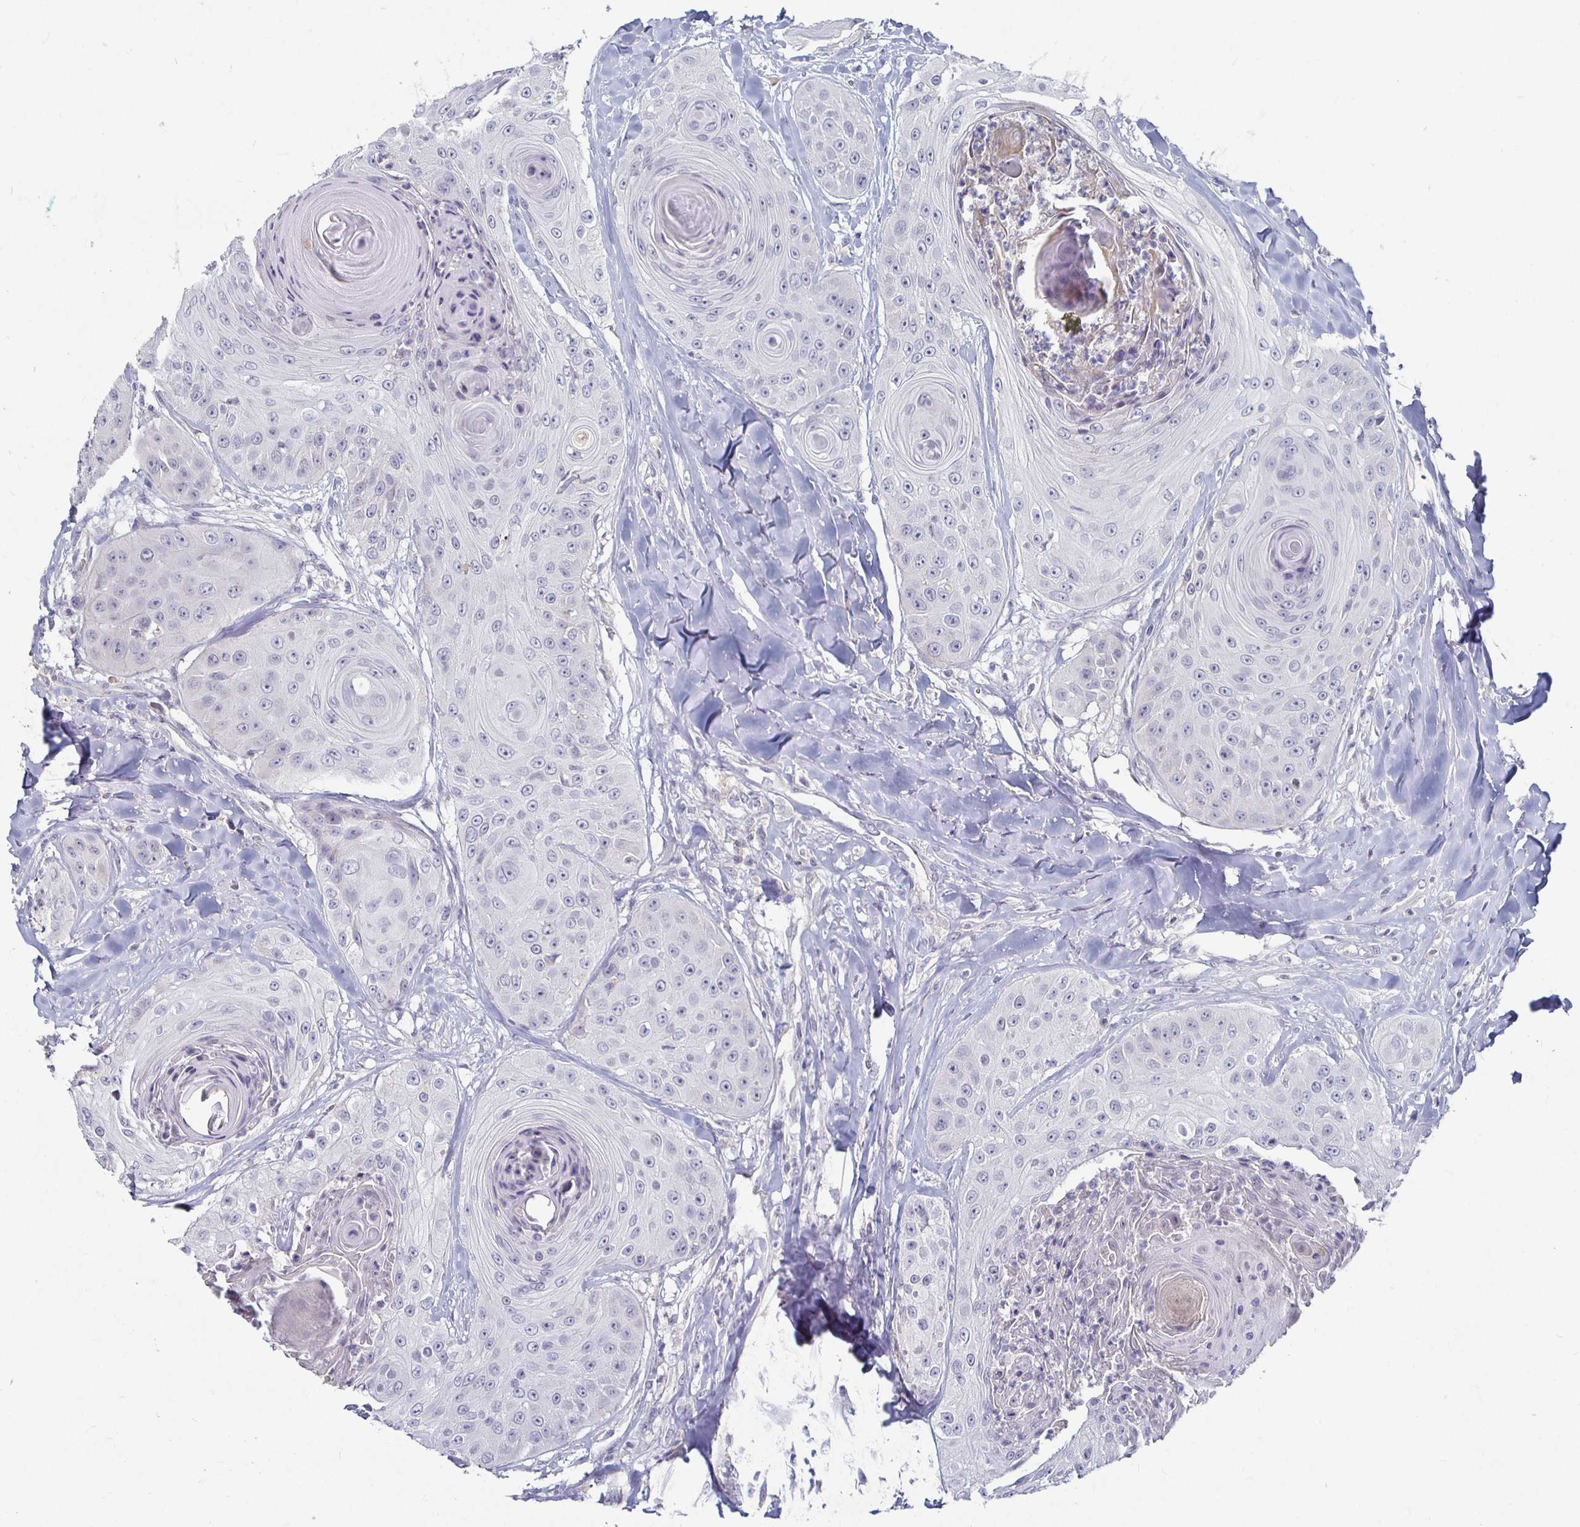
{"staining": {"intensity": "negative", "quantity": "none", "location": "none"}, "tissue": "head and neck cancer", "cell_type": "Tumor cells", "image_type": "cancer", "snomed": [{"axis": "morphology", "description": "Squamous cell carcinoma, NOS"}, {"axis": "topography", "description": "Head-Neck"}], "caption": "Immunohistochemistry micrograph of neoplastic tissue: head and neck cancer (squamous cell carcinoma) stained with DAB shows no significant protein staining in tumor cells.", "gene": "RNF144B", "patient": {"sex": "male", "age": 83}}